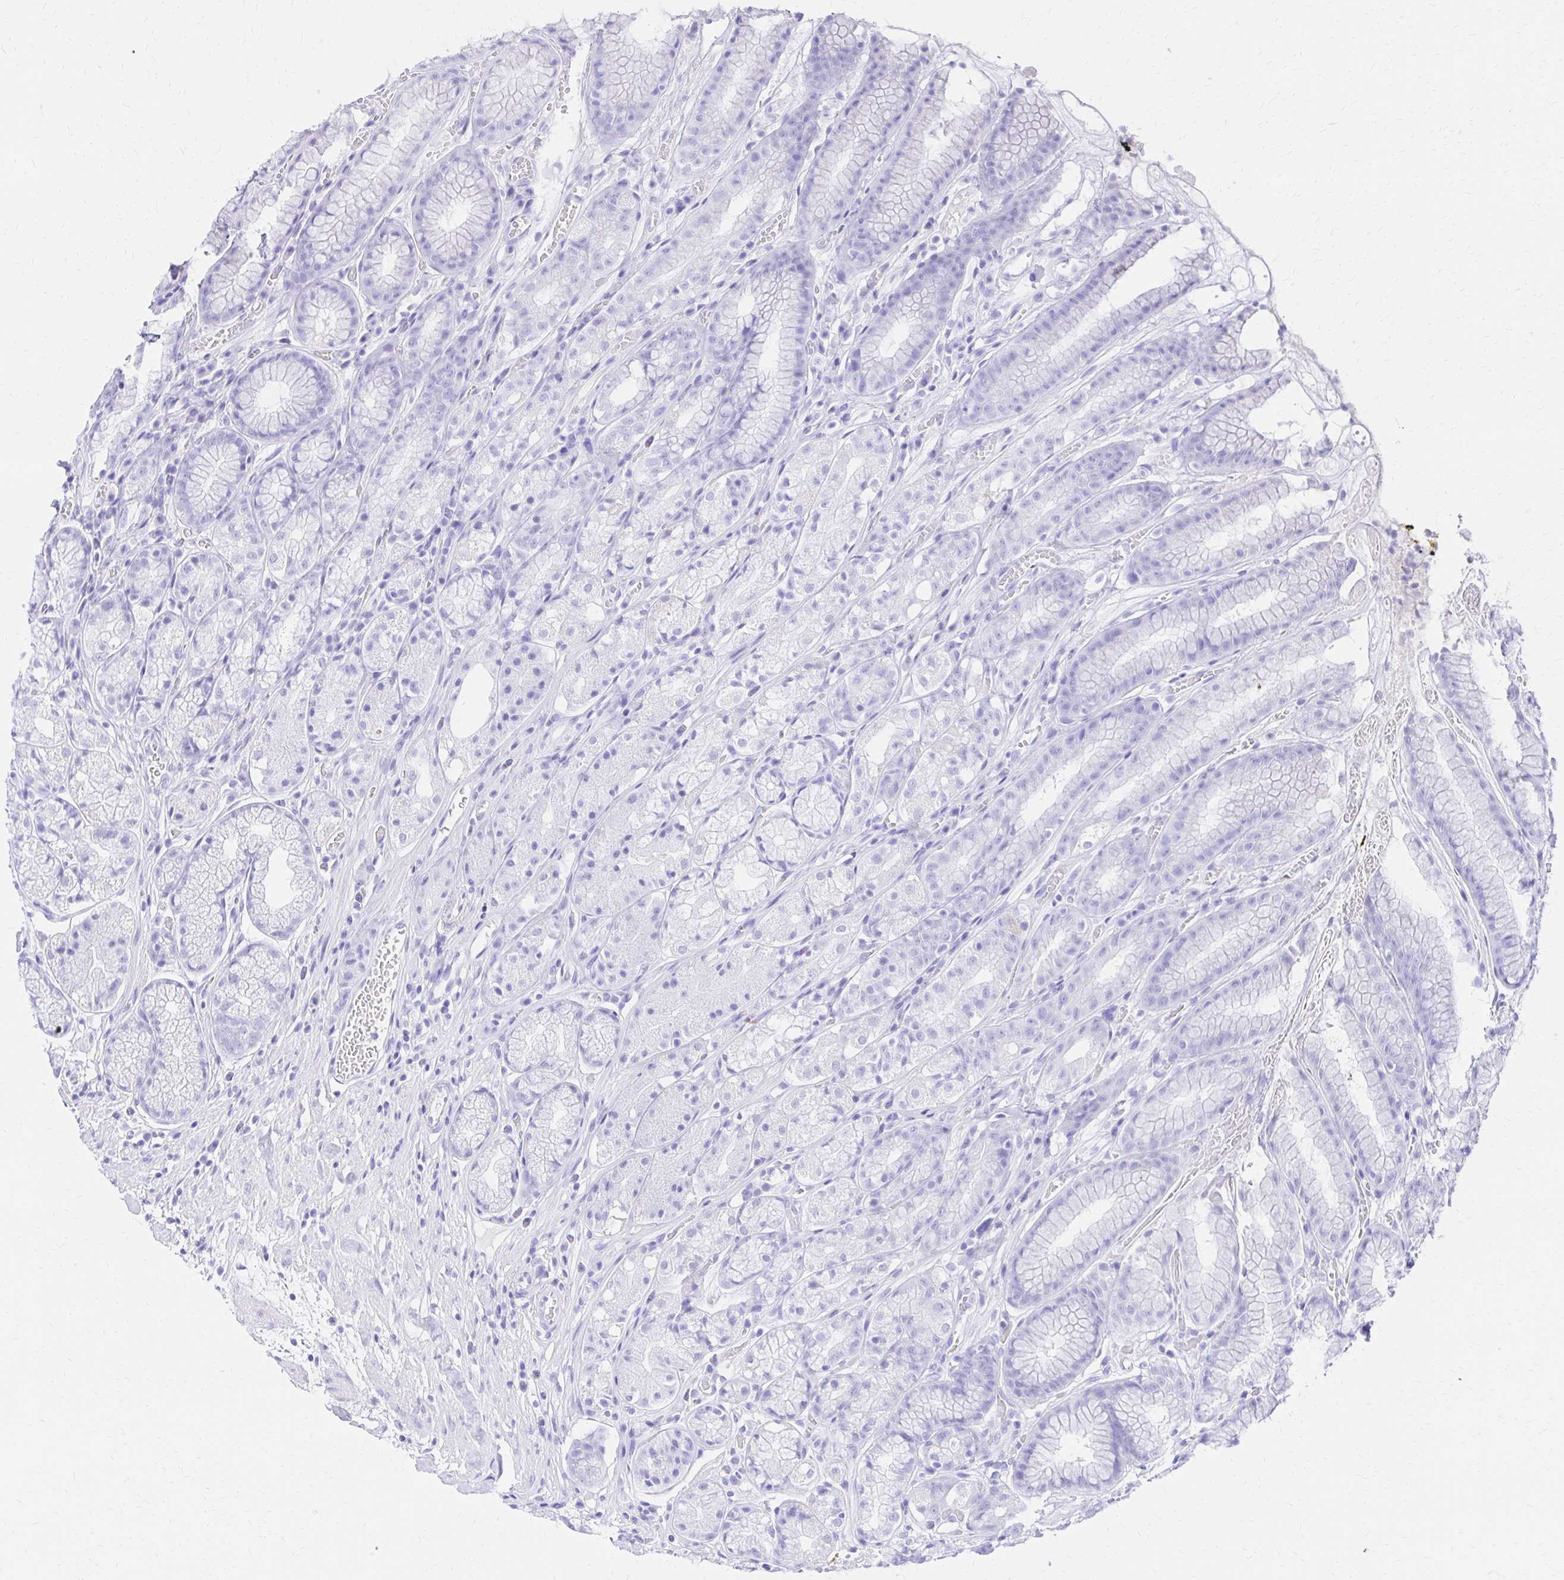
{"staining": {"intensity": "negative", "quantity": "none", "location": "none"}, "tissue": "stomach", "cell_type": "Glandular cells", "image_type": "normal", "snomed": [{"axis": "morphology", "description": "Normal tissue, NOS"}, {"axis": "topography", "description": "Smooth muscle"}, {"axis": "topography", "description": "Stomach"}], "caption": "Human stomach stained for a protein using IHC displays no staining in glandular cells.", "gene": "S100G", "patient": {"sex": "male", "age": 70}}